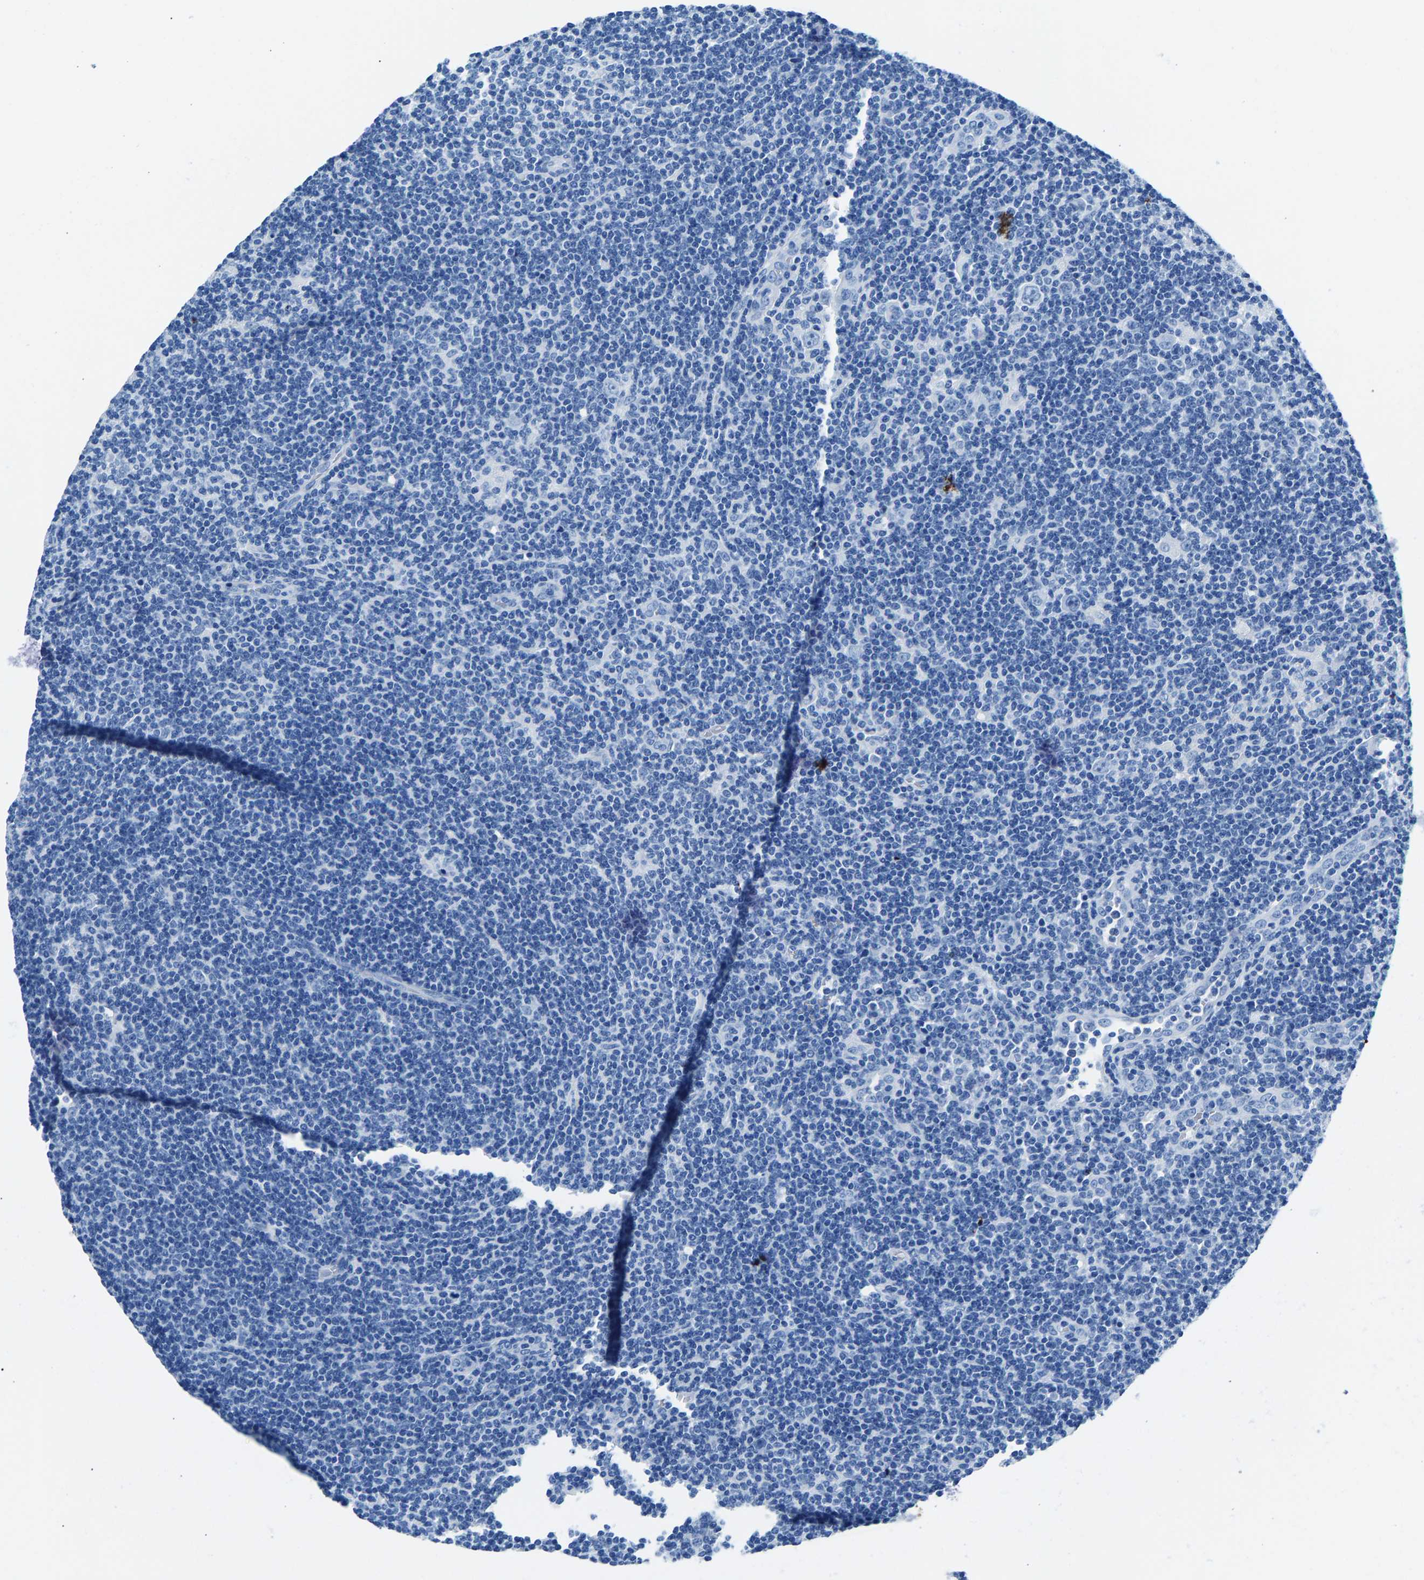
{"staining": {"intensity": "negative", "quantity": "none", "location": "none"}, "tissue": "lymphoma", "cell_type": "Tumor cells", "image_type": "cancer", "snomed": [{"axis": "morphology", "description": "Hodgkin's disease, NOS"}, {"axis": "topography", "description": "Lymph node"}], "caption": "DAB (3,3'-diaminobenzidine) immunohistochemical staining of Hodgkin's disease reveals no significant positivity in tumor cells.", "gene": "CPS1", "patient": {"sex": "female", "age": 57}}